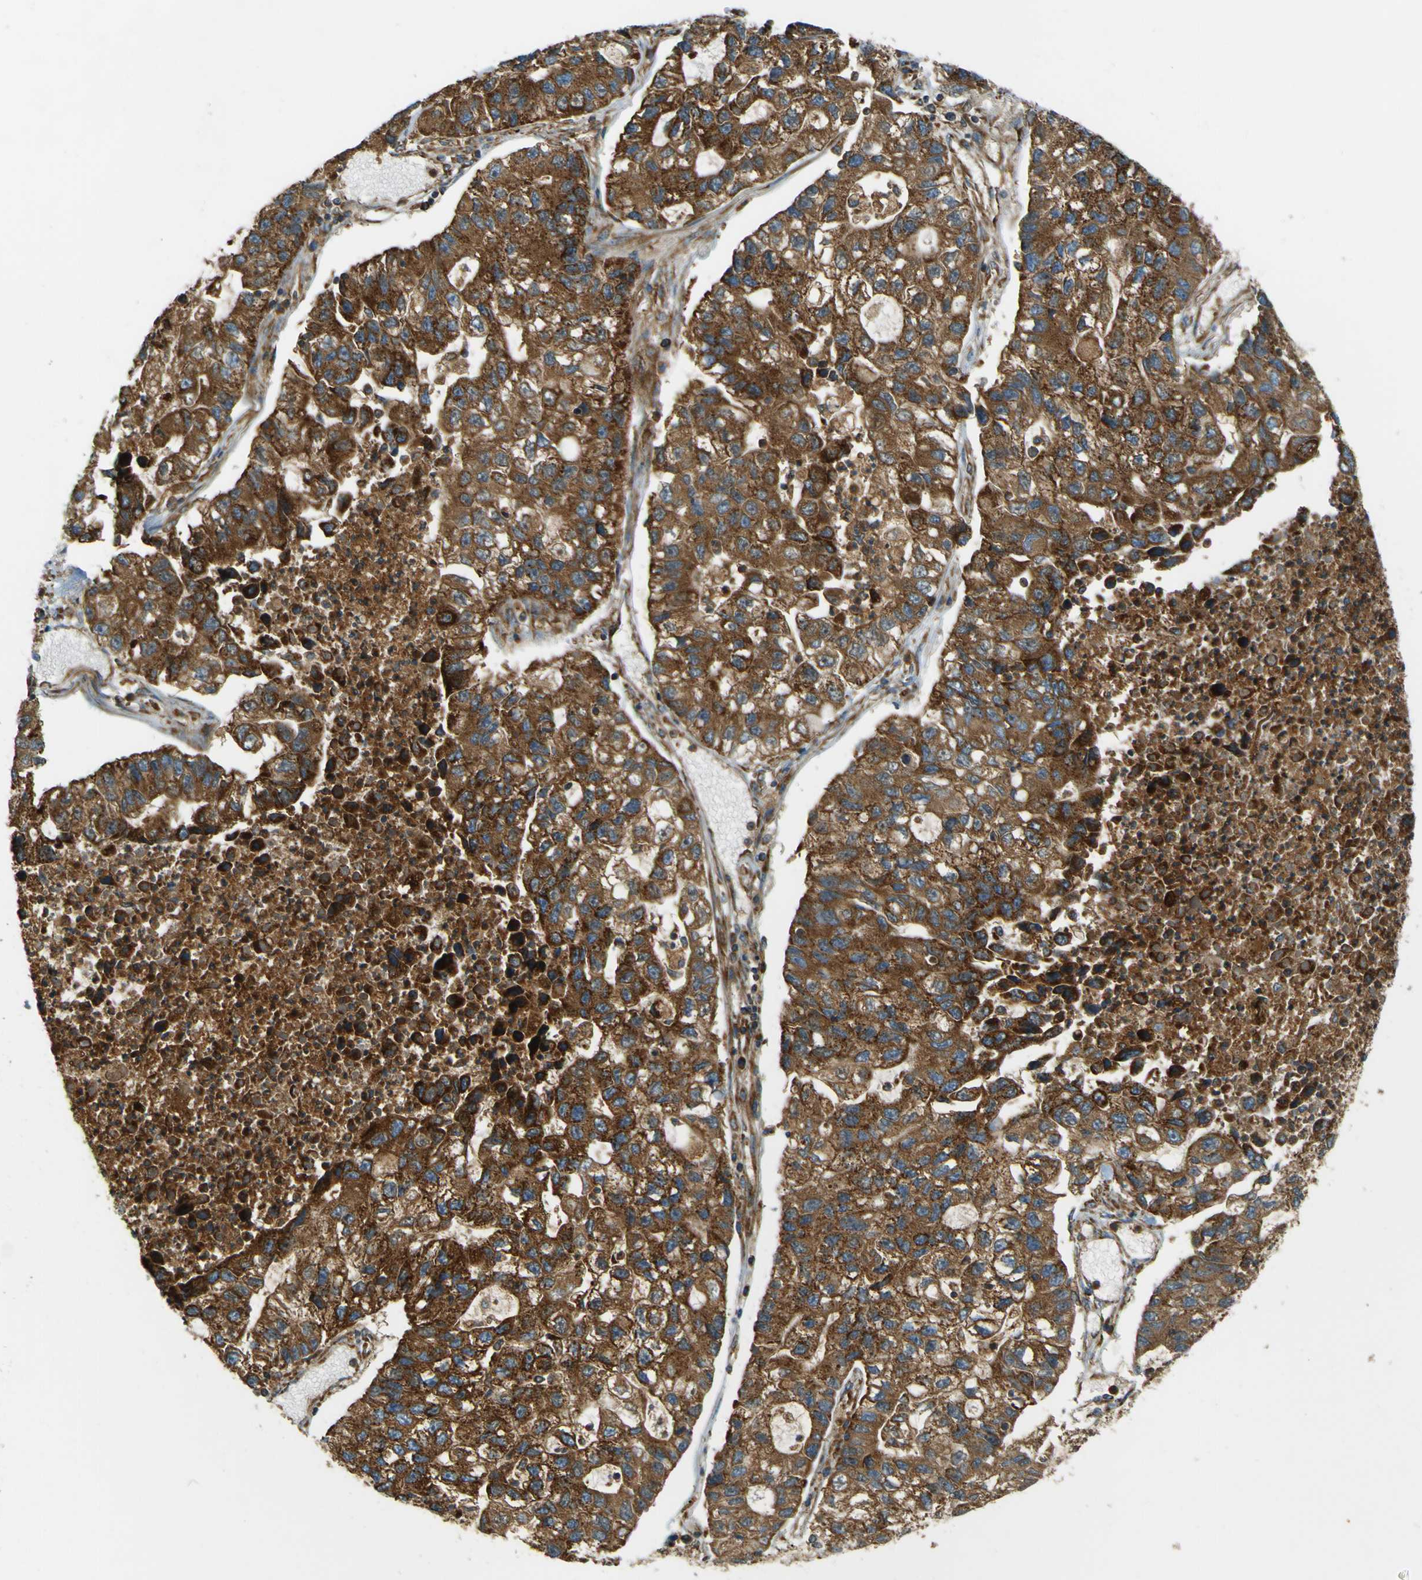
{"staining": {"intensity": "strong", "quantity": ">75%", "location": "cytoplasmic/membranous"}, "tissue": "lung cancer", "cell_type": "Tumor cells", "image_type": "cancer", "snomed": [{"axis": "morphology", "description": "Adenocarcinoma, NOS"}, {"axis": "topography", "description": "Lung"}], "caption": "High-power microscopy captured an immunohistochemistry (IHC) histopathology image of lung cancer (adenocarcinoma), revealing strong cytoplasmic/membranous positivity in approximately >75% of tumor cells. (brown staining indicates protein expression, while blue staining denotes nuclei).", "gene": "DNAJC5", "patient": {"sex": "female", "age": 51}}